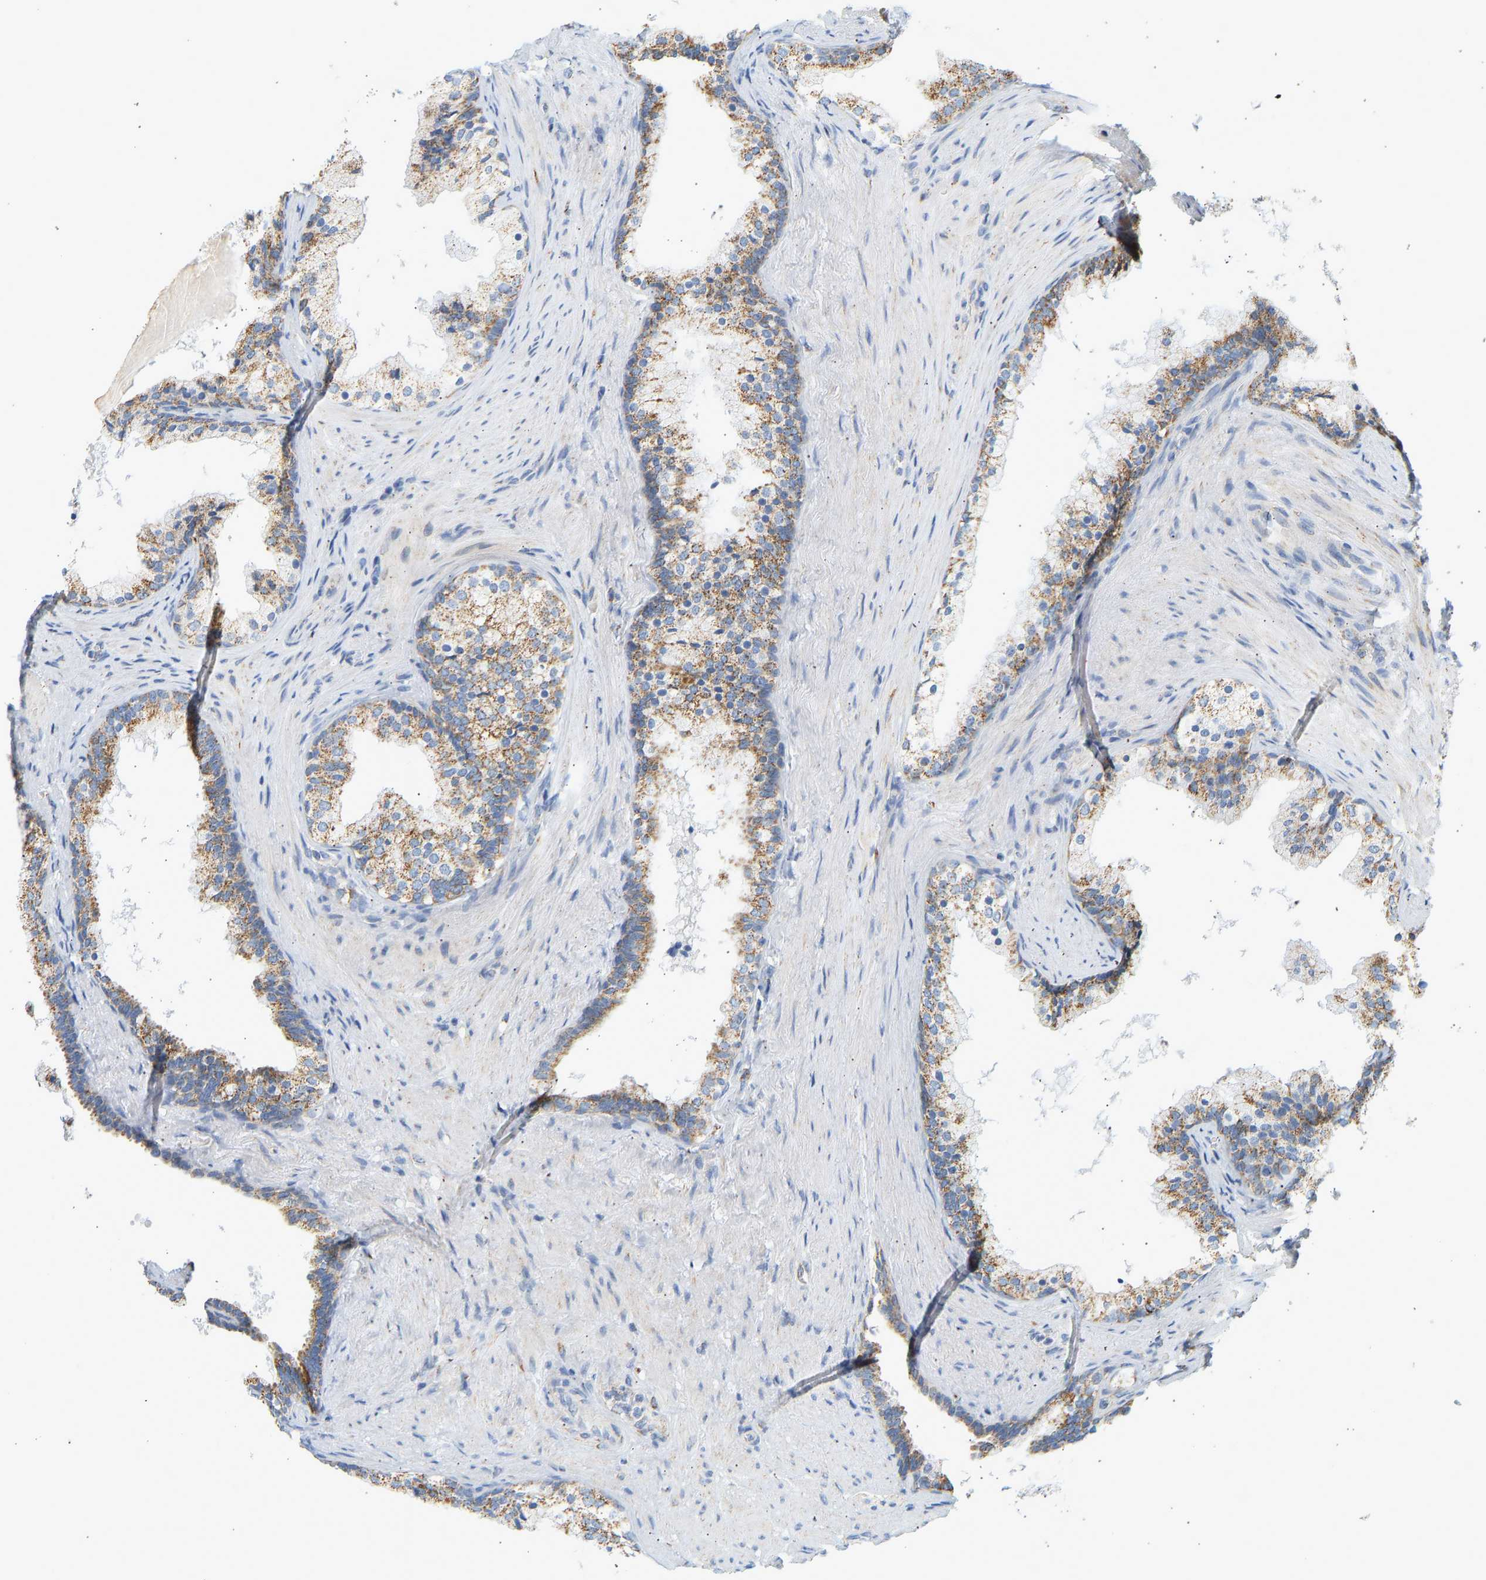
{"staining": {"intensity": "moderate", "quantity": "25%-75%", "location": "cytoplasmic/membranous"}, "tissue": "prostate cancer", "cell_type": "Tumor cells", "image_type": "cancer", "snomed": [{"axis": "morphology", "description": "Adenocarcinoma, Low grade"}, {"axis": "topography", "description": "Prostate"}], "caption": "Brown immunohistochemical staining in prostate cancer (adenocarcinoma (low-grade)) exhibits moderate cytoplasmic/membranous staining in approximately 25%-75% of tumor cells. Nuclei are stained in blue.", "gene": "GRPEL2", "patient": {"sex": "male", "age": 69}}